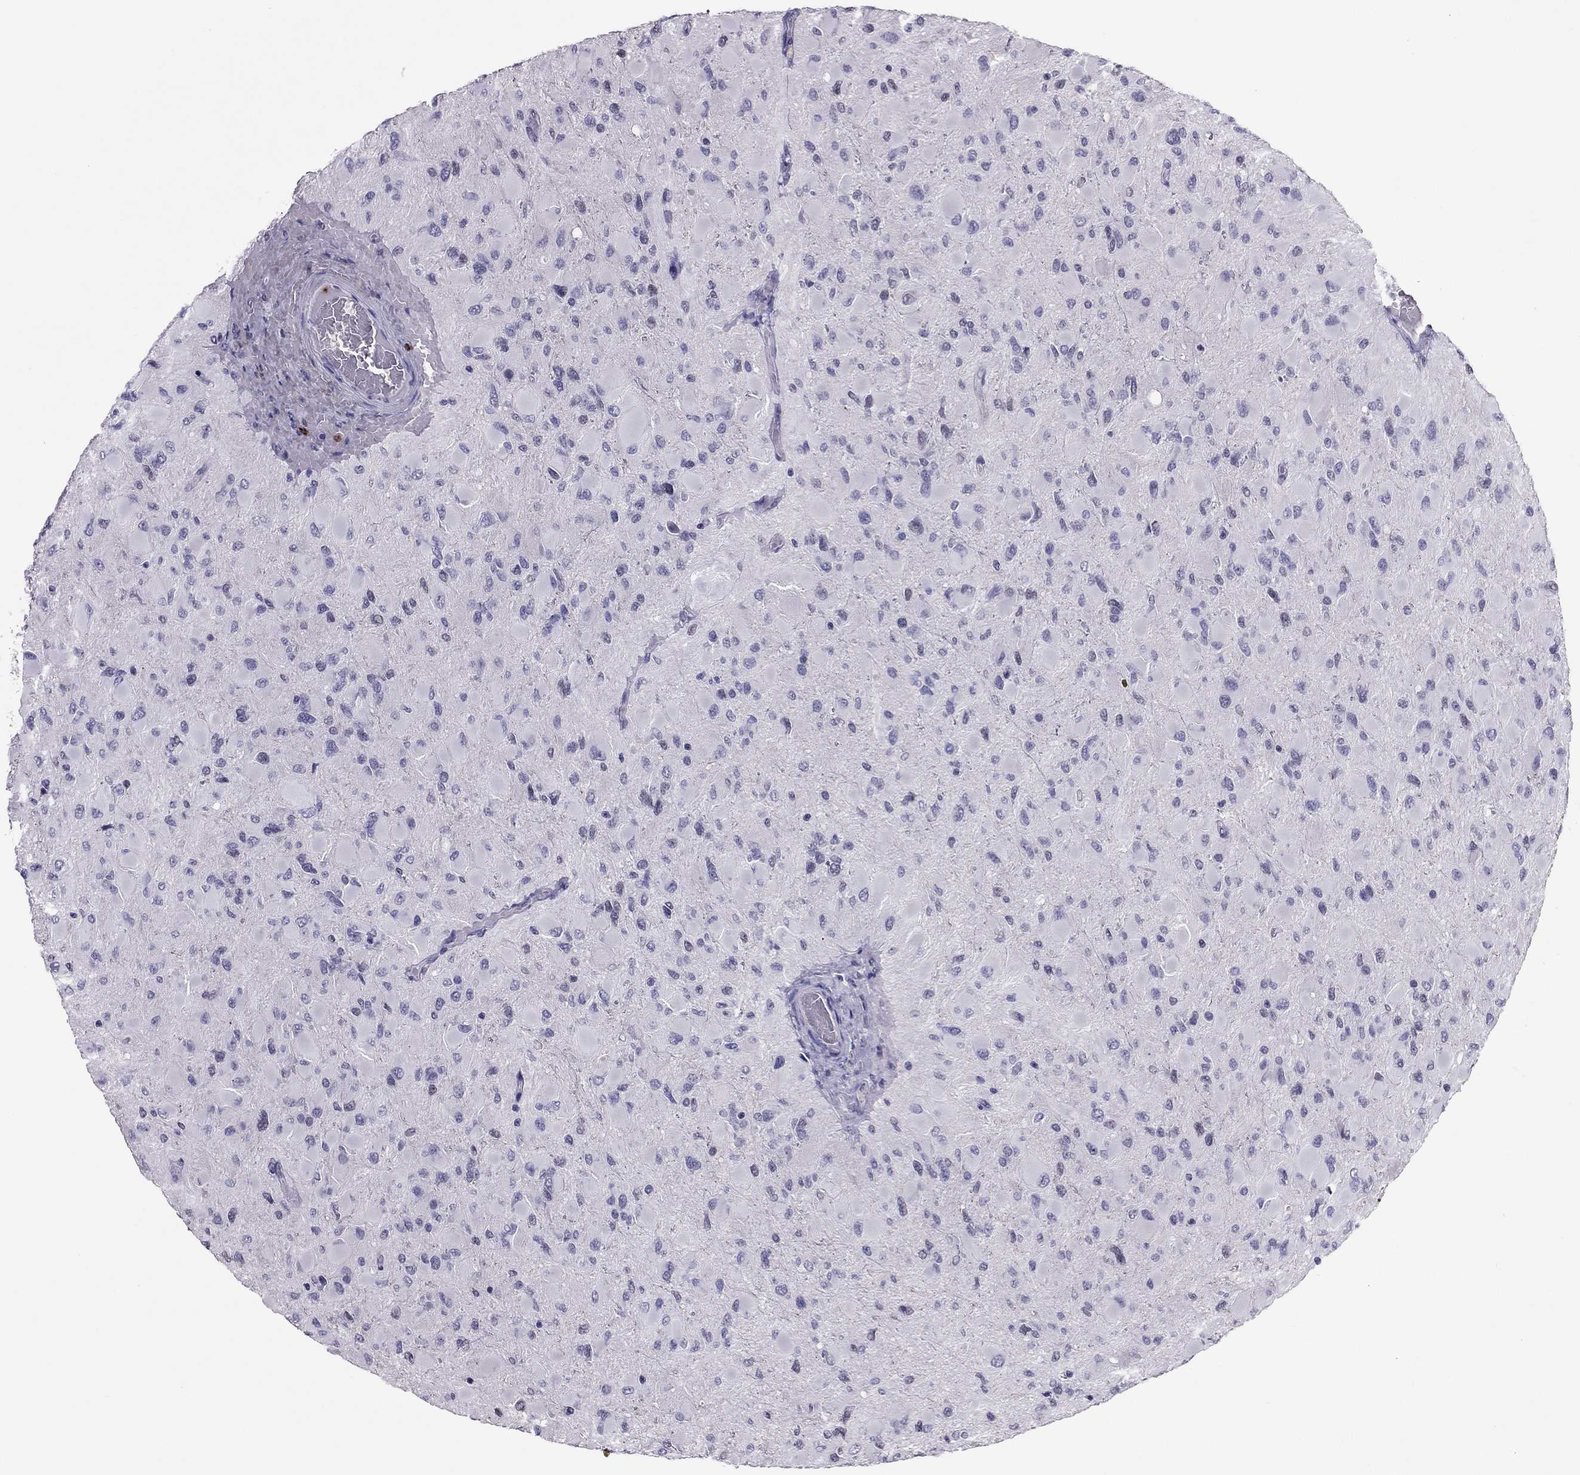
{"staining": {"intensity": "negative", "quantity": "none", "location": "none"}, "tissue": "glioma", "cell_type": "Tumor cells", "image_type": "cancer", "snomed": [{"axis": "morphology", "description": "Glioma, malignant, High grade"}, {"axis": "topography", "description": "Cerebral cortex"}], "caption": "Human glioma stained for a protein using immunohistochemistry shows no positivity in tumor cells.", "gene": "CCL27", "patient": {"sex": "female", "age": 36}}